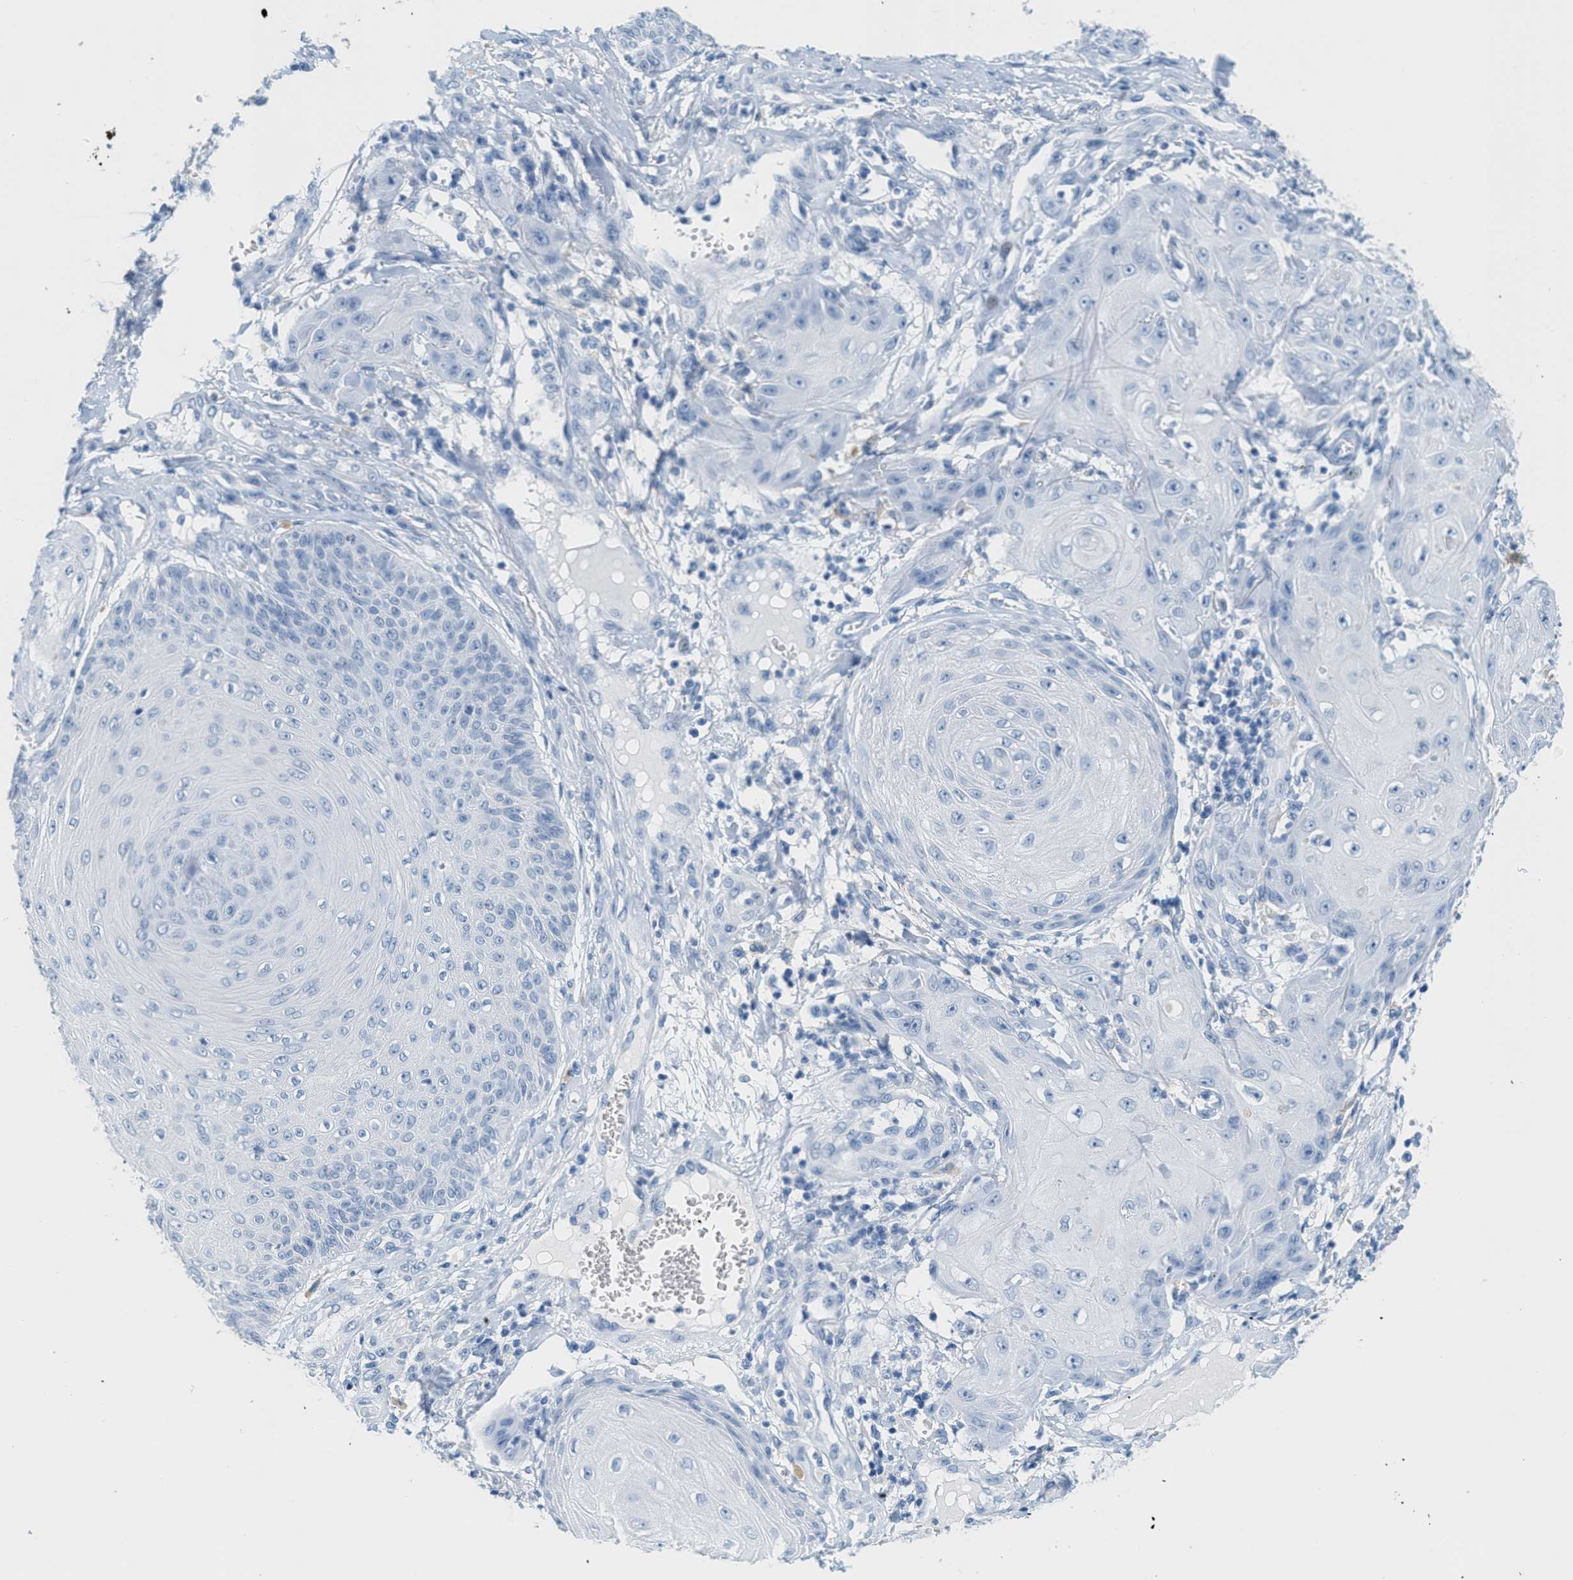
{"staining": {"intensity": "negative", "quantity": "none", "location": "none"}, "tissue": "skin cancer", "cell_type": "Tumor cells", "image_type": "cancer", "snomed": [{"axis": "morphology", "description": "Squamous cell carcinoma, NOS"}, {"axis": "topography", "description": "Skin"}], "caption": "IHC micrograph of human skin cancer stained for a protein (brown), which reveals no staining in tumor cells.", "gene": "GPM6A", "patient": {"sex": "male", "age": 74}}